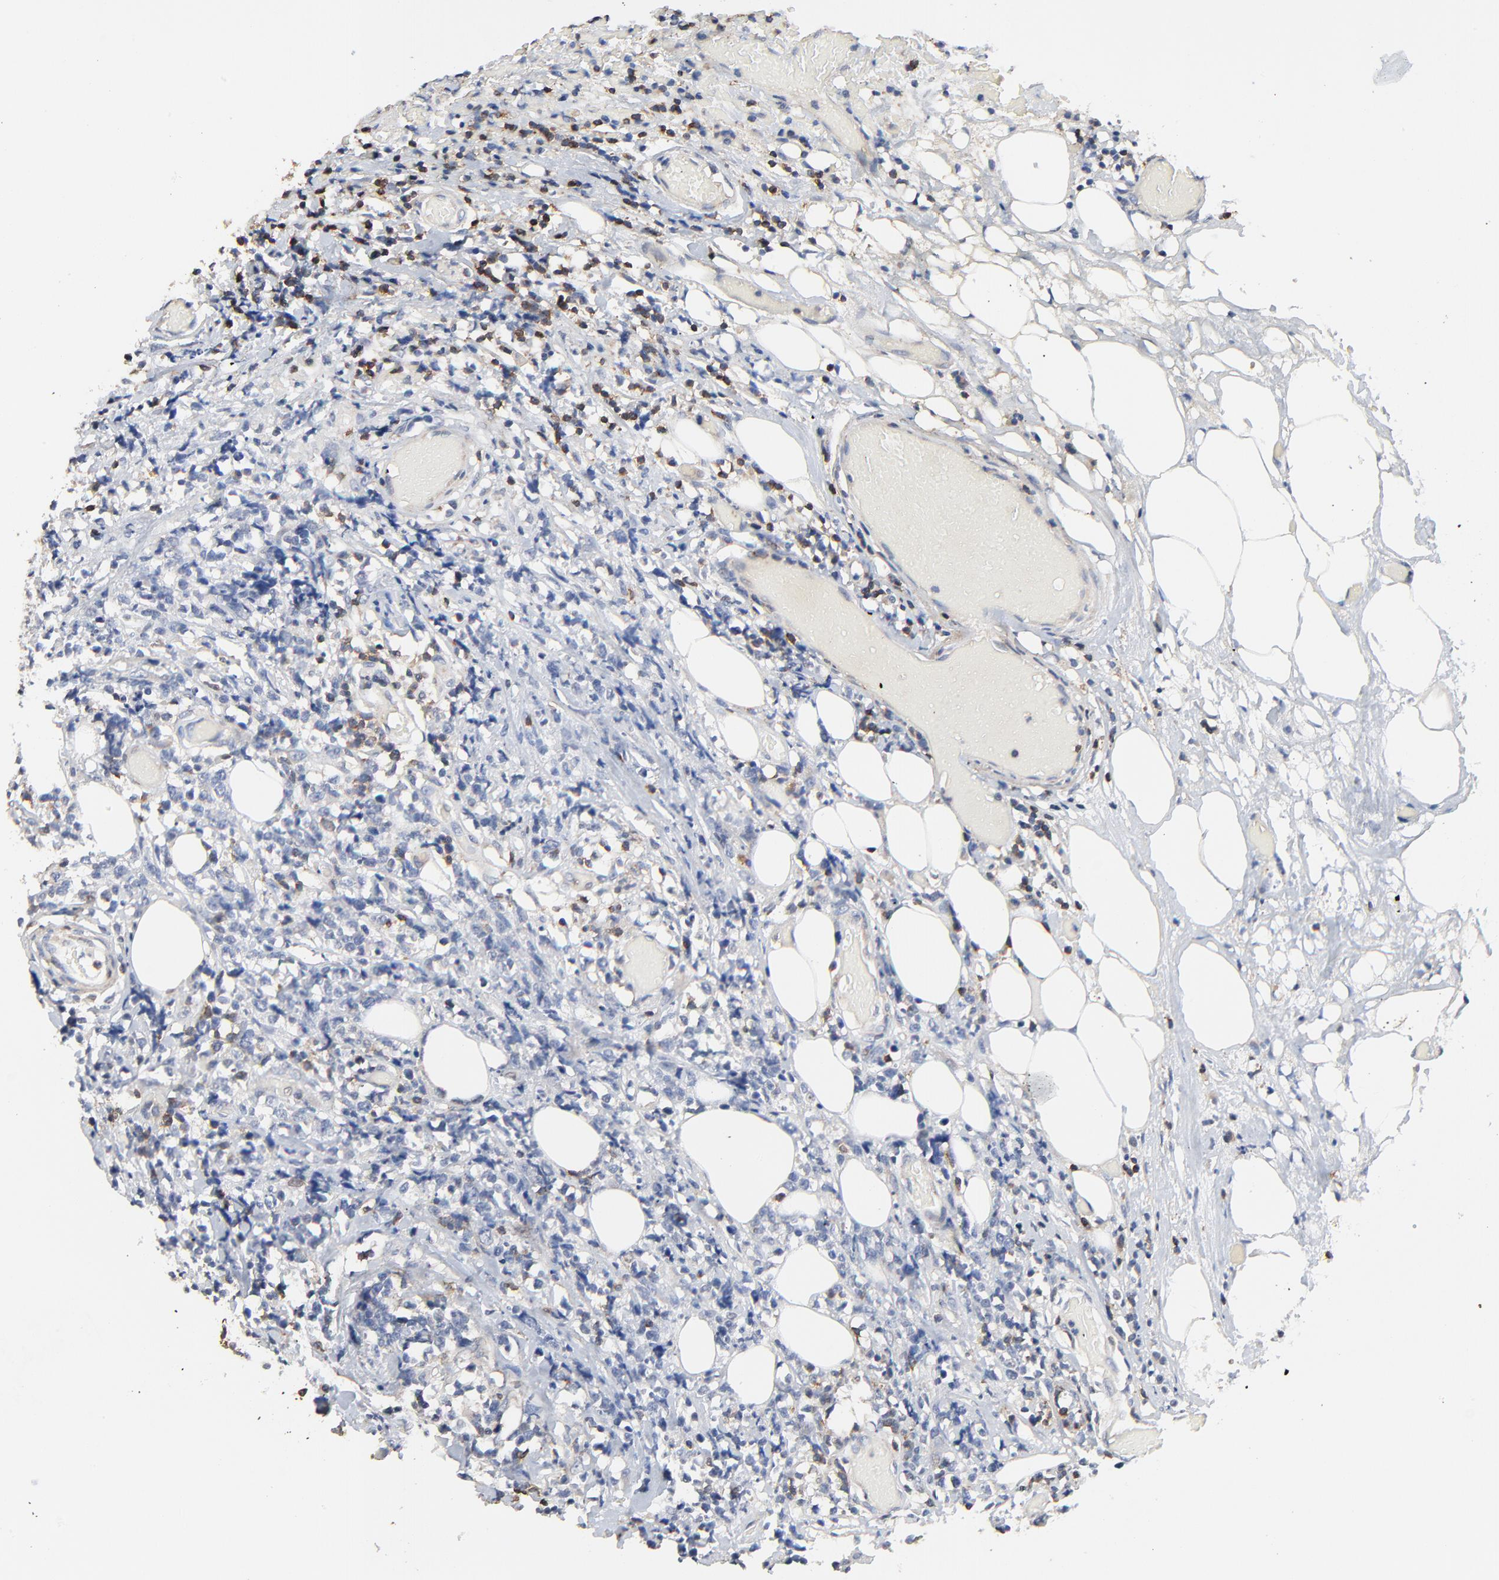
{"staining": {"intensity": "negative", "quantity": "none", "location": "none"}, "tissue": "lymphoma", "cell_type": "Tumor cells", "image_type": "cancer", "snomed": [{"axis": "morphology", "description": "Malignant lymphoma, non-Hodgkin's type, High grade"}, {"axis": "topography", "description": "Colon"}], "caption": "This is a photomicrograph of immunohistochemistry staining of lymphoma, which shows no staining in tumor cells.", "gene": "SKAP1", "patient": {"sex": "male", "age": 82}}